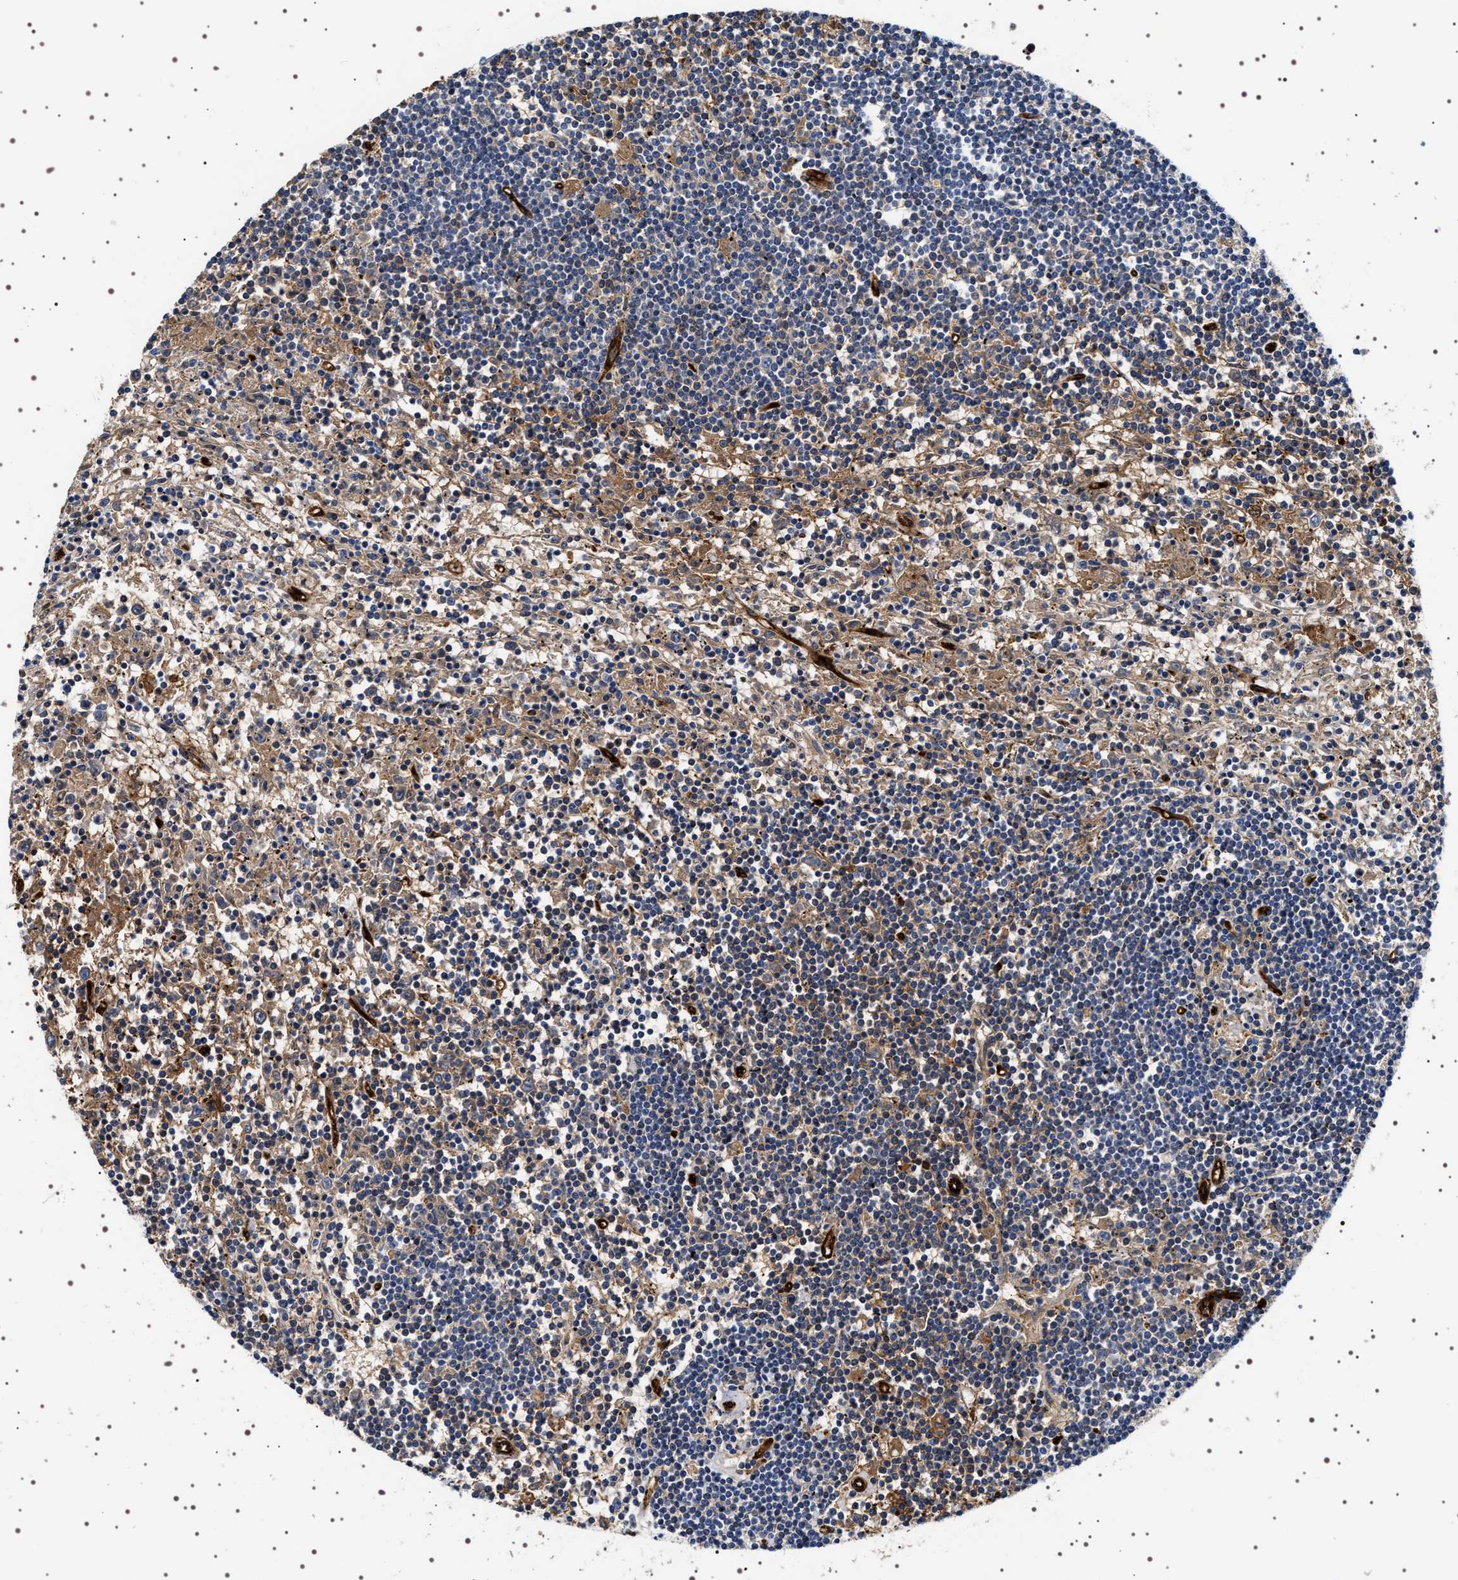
{"staining": {"intensity": "negative", "quantity": "none", "location": "none"}, "tissue": "lymphoma", "cell_type": "Tumor cells", "image_type": "cancer", "snomed": [{"axis": "morphology", "description": "Malignant lymphoma, non-Hodgkin's type, Low grade"}, {"axis": "topography", "description": "Spleen"}], "caption": "IHC of lymphoma displays no staining in tumor cells.", "gene": "ALPL", "patient": {"sex": "male", "age": 76}}